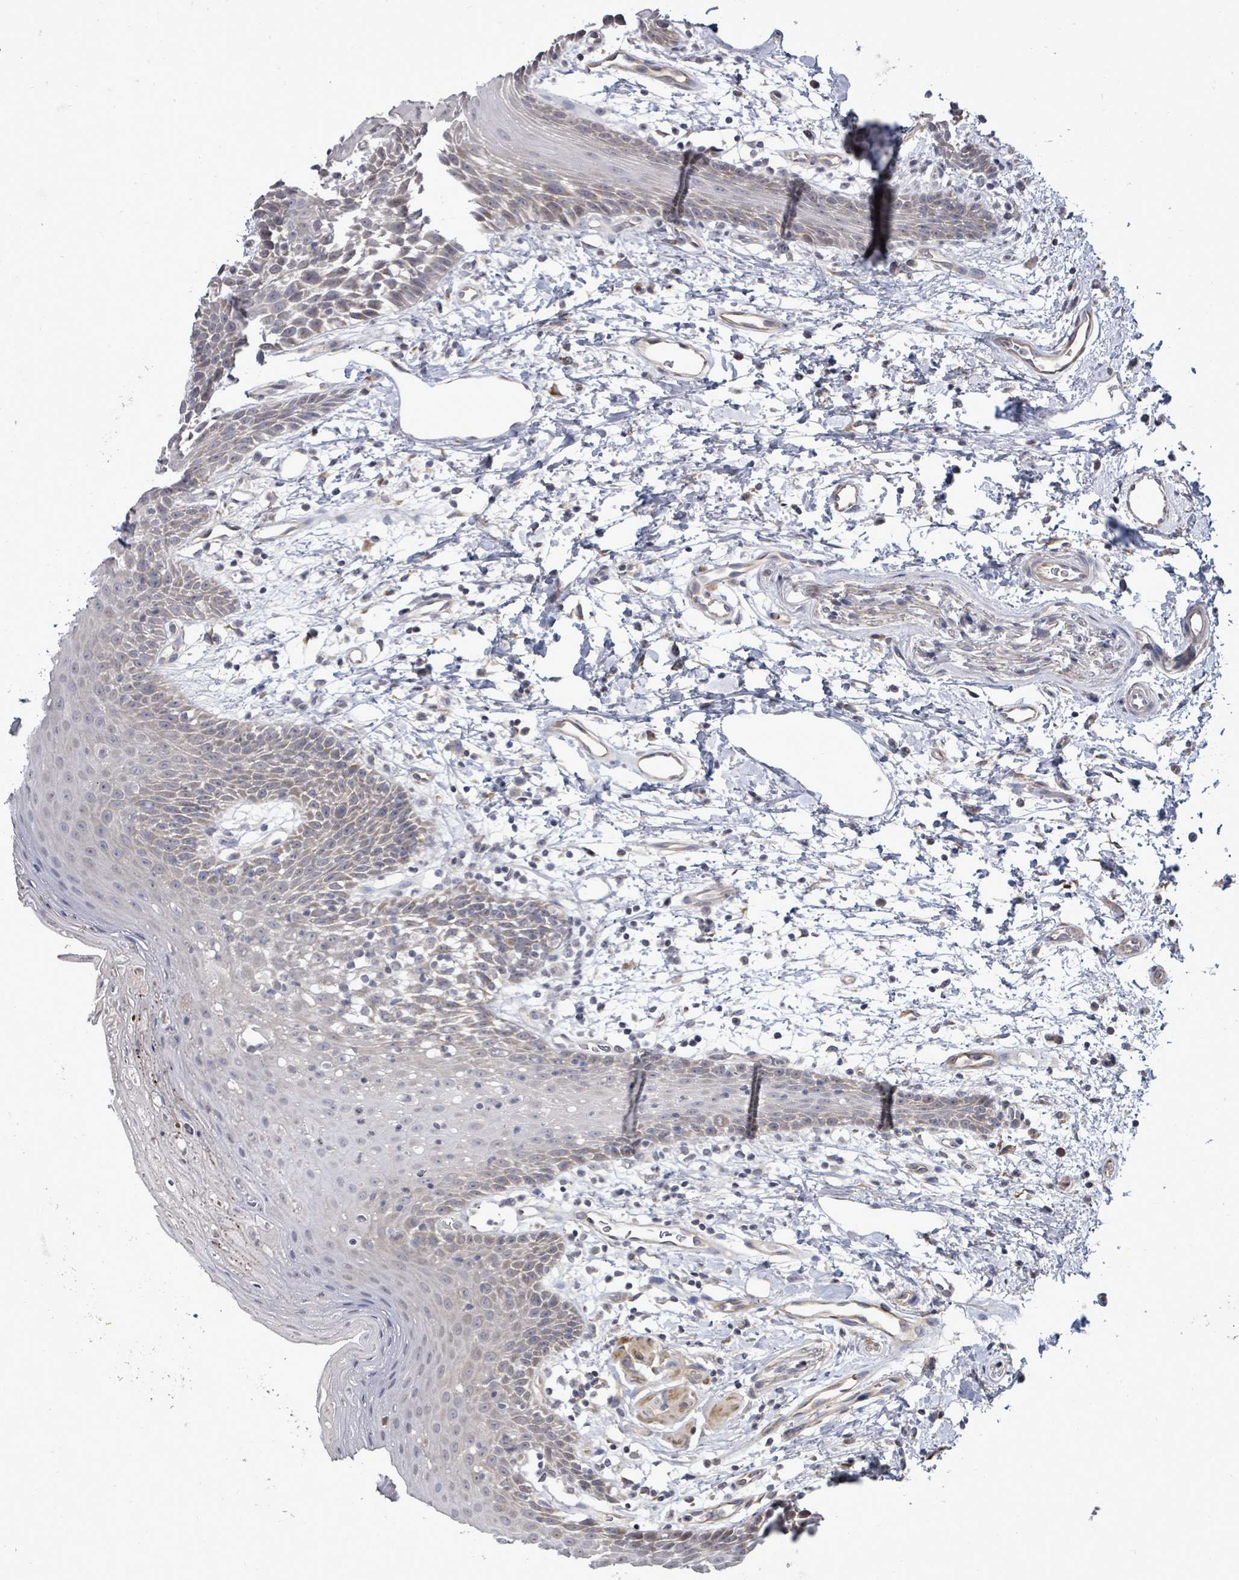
{"staining": {"intensity": "weak", "quantity": "25%-75%", "location": "cytoplasmic/membranous"}, "tissue": "oral mucosa", "cell_type": "Squamous epithelial cells", "image_type": "normal", "snomed": [{"axis": "morphology", "description": "Normal tissue, NOS"}, {"axis": "topography", "description": "Oral tissue"}, {"axis": "topography", "description": "Tounge, NOS"}], "caption": "Immunohistochemistry (IHC) of unremarkable oral mucosa shows low levels of weak cytoplasmic/membranous expression in approximately 25%-75% of squamous epithelial cells. Using DAB (3,3'-diaminobenzidine) (brown) and hematoxylin (blue) stains, captured at high magnification using brightfield microscopy.", "gene": "POMGNT2", "patient": {"sex": "female", "age": 59}}